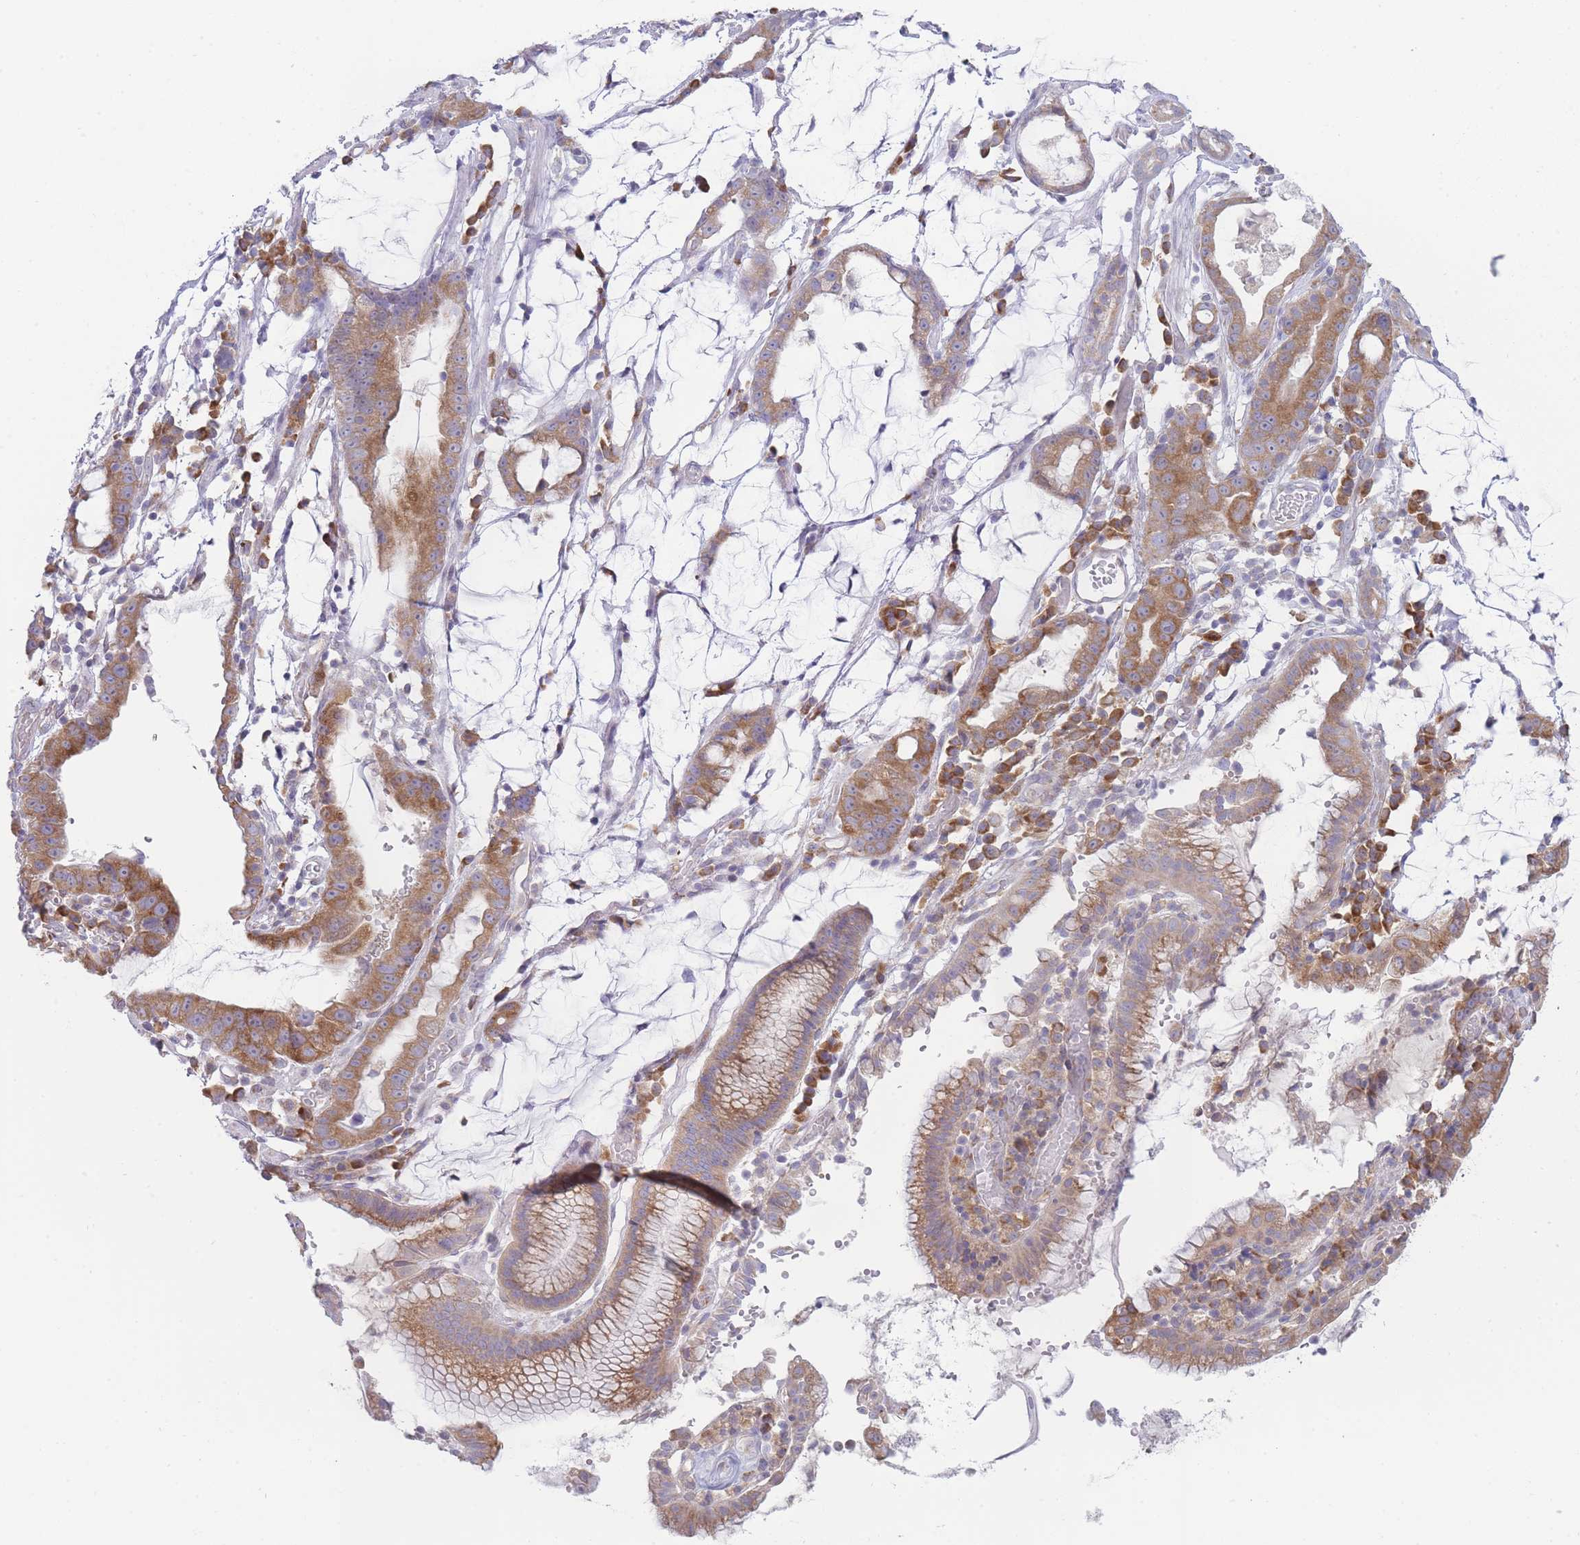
{"staining": {"intensity": "moderate", "quantity": ">75%", "location": "cytoplasmic/membranous"}, "tissue": "stomach cancer", "cell_type": "Tumor cells", "image_type": "cancer", "snomed": [{"axis": "morphology", "description": "Adenocarcinoma, NOS"}, {"axis": "topography", "description": "Stomach"}], "caption": "IHC (DAB (3,3'-diaminobenzidine)) staining of human stomach cancer (adenocarcinoma) demonstrates moderate cytoplasmic/membranous protein positivity in approximately >75% of tumor cells.", "gene": "OR5L2", "patient": {"sex": "male", "age": 55}}